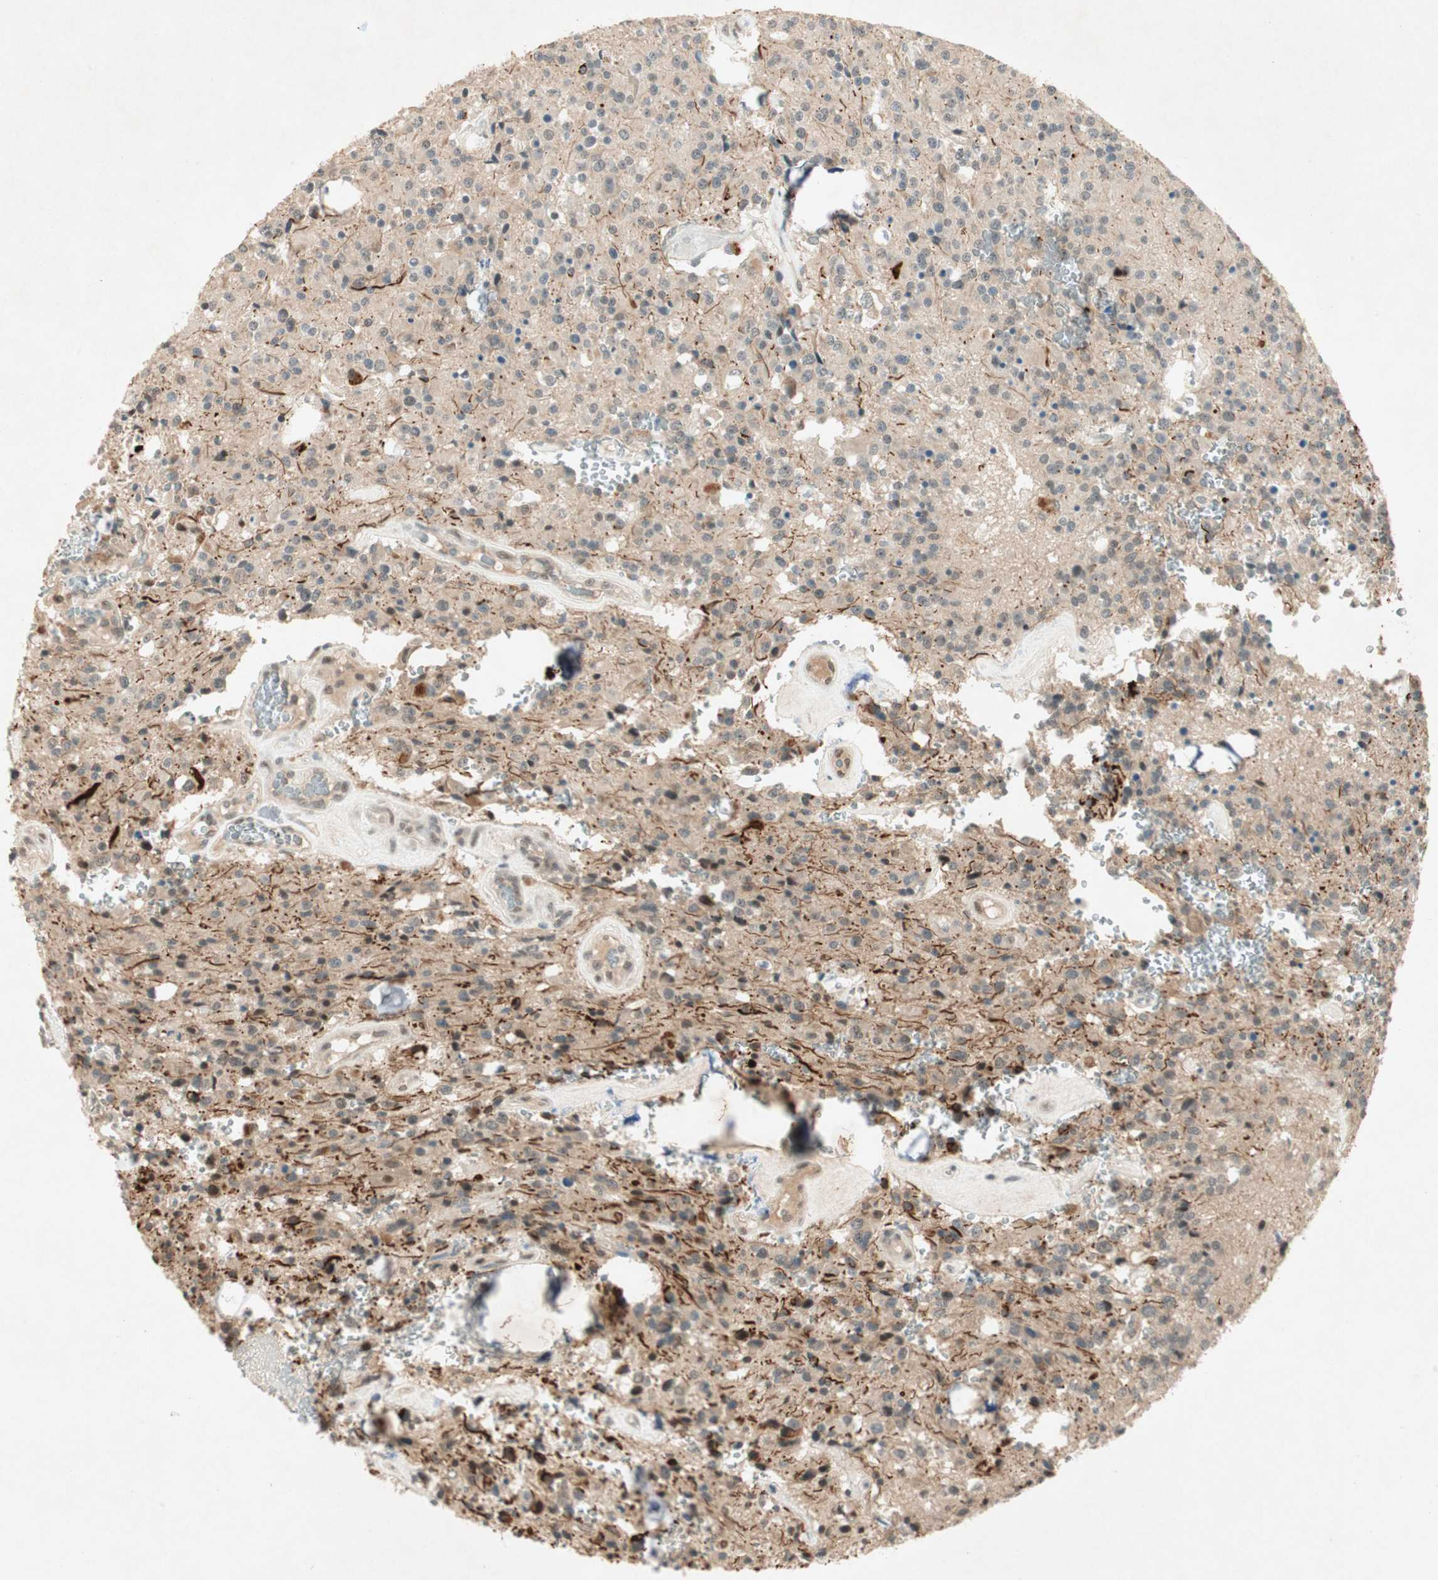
{"staining": {"intensity": "strong", "quantity": "<25%", "location": "cytoplasmic/membranous"}, "tissue": "glioma", "cell_type": "Tumor cells", "image_type": "cancer", "snomed": [{"axis": "morphology", "description": "Glioma, malignant, Low grade"}, {"axis": "topography", "description": "Brain"}], "caption": "Tumor cells exhibit medium levels of strong cytoplasmic/membranous expression in approximately <25% of cells in glioma.", "gene": "RNGTT", "patient": {"sex": "male", "age": 58}}